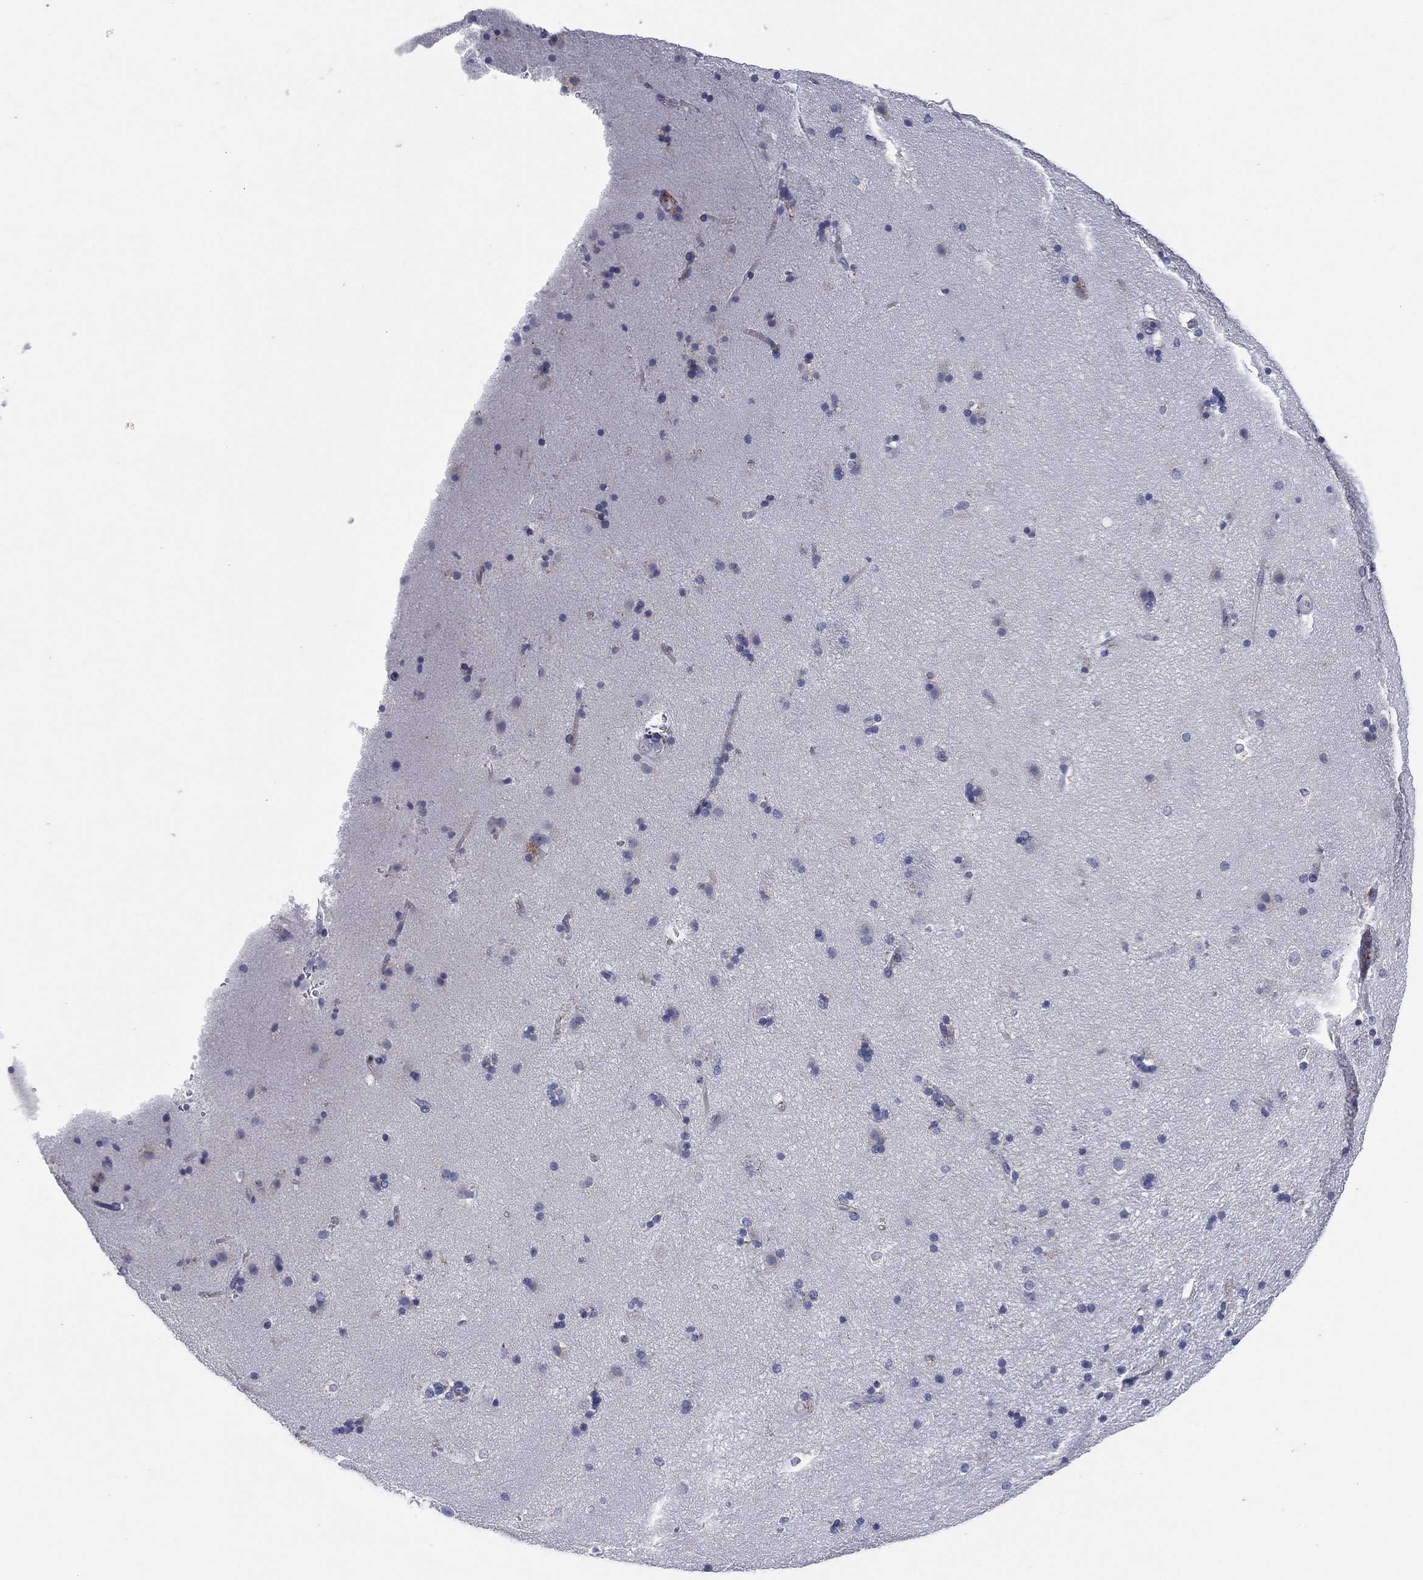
{"staining": {"intensity": "negative", "quantity": "none", "location": "none"}, "tissue": "caudate", "cell_type": "Glial cells", "image_type": "normal", "snomed": [{"axis": "morphology", "description": "Normal tissue, NOS"}, {"axis": "topography", "description": "Lateral ventricle wall"}], "caption": "This image is of benign caudate stained with immunohistochemistry to label a protein in brown with the nuclei are counter-stained blue. There is no expression in glial cells. (Stains: DAB (3,3'-diaminobenzidine) immunohistochemistry with hematoxylin counter stain, Microscopy: brightfield microscopy at high magnification).", "gene": "GALNS", "patient": {"sex": "male", "age": 51}}